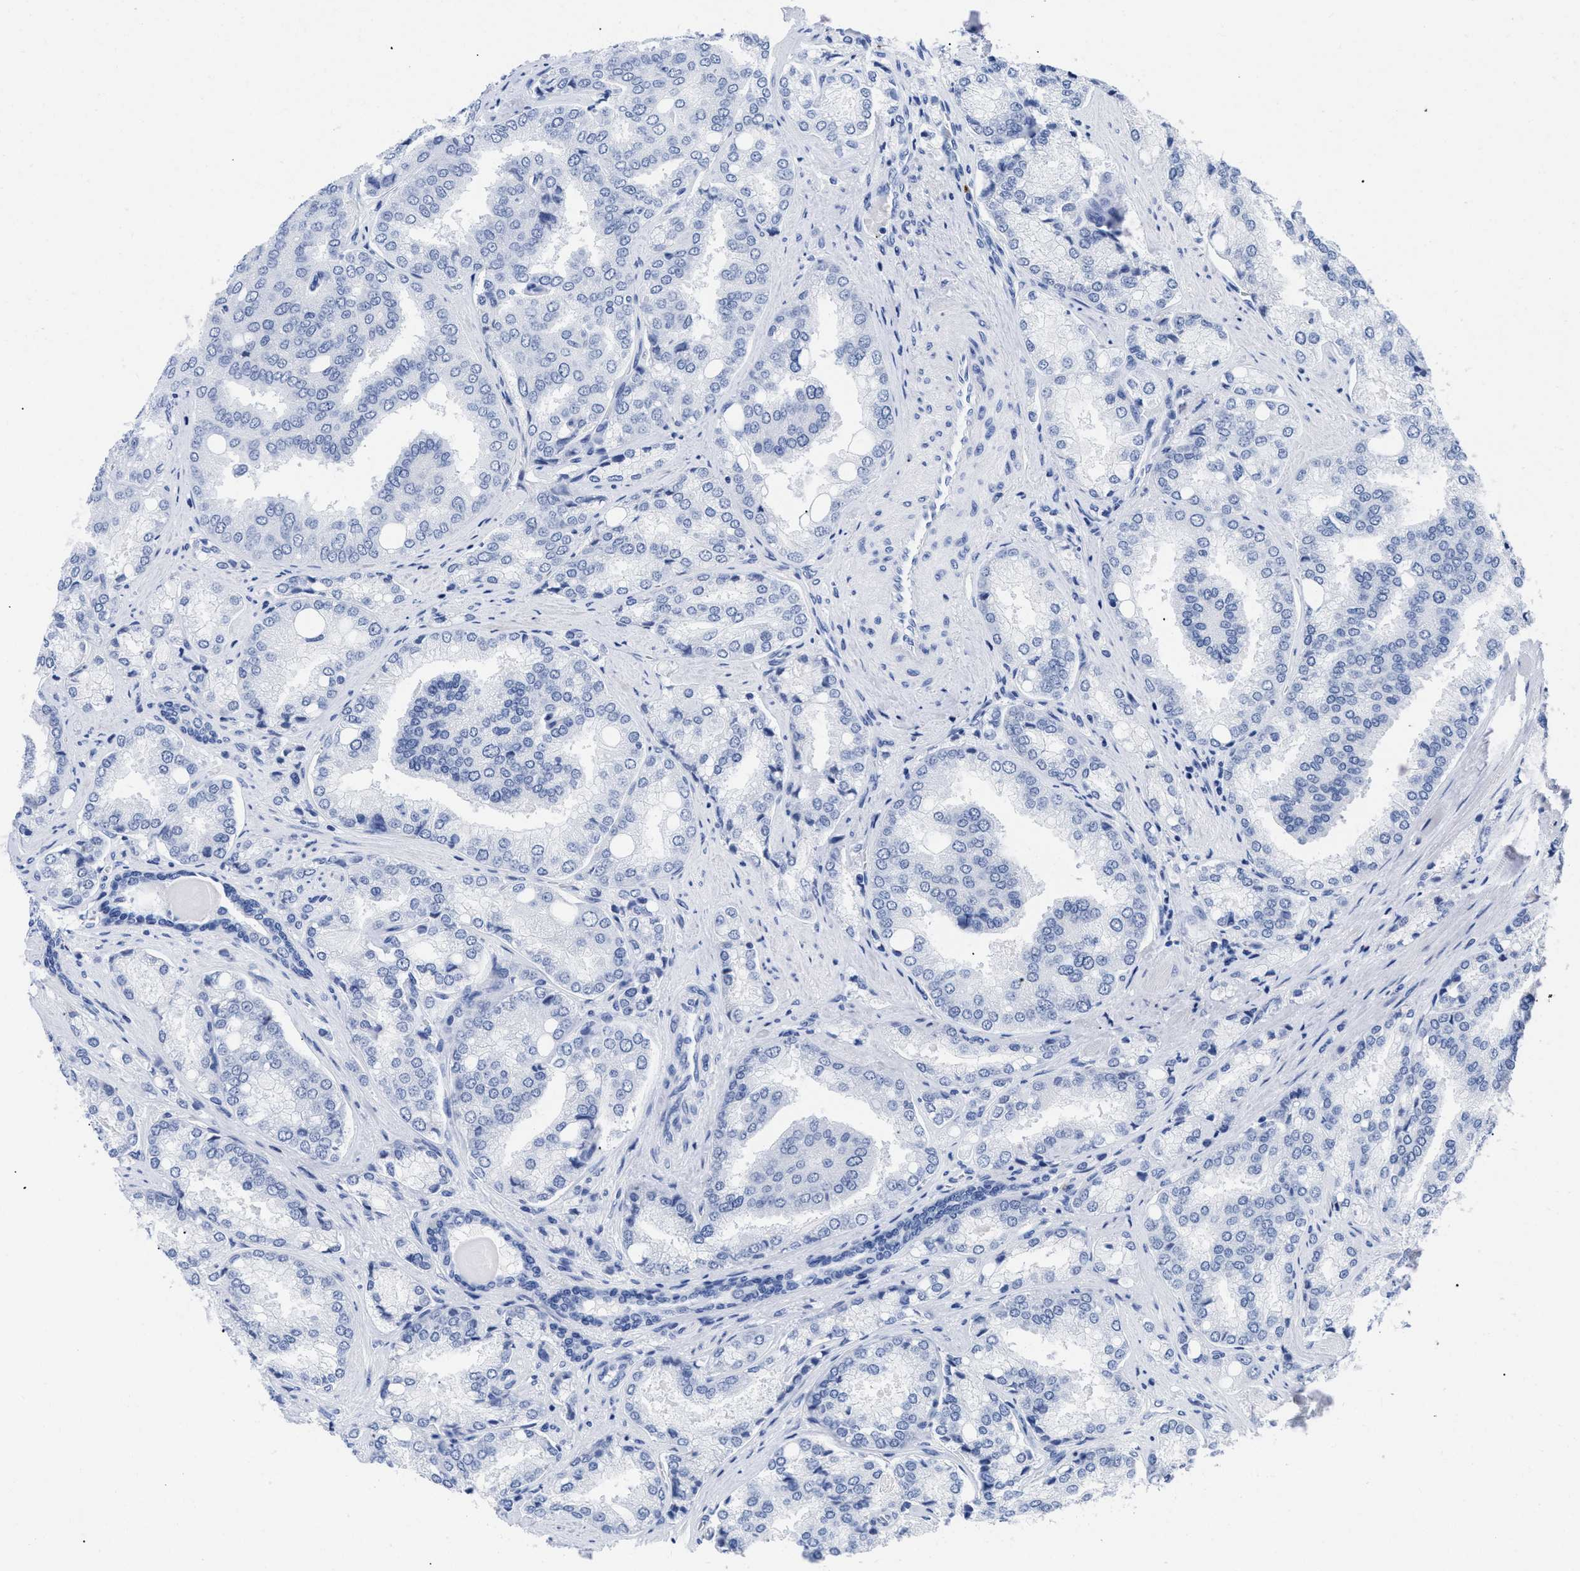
{"staining": {"intensity": "negative", "quantity": "none", "location": "none"}, "tissue": "prostate cancer", "cell_type": "Tumor cells", "image_type": "cancer", "snomed": [{"axis": "morphology", "description": "Adenocarcinoma, High grade"}, {"axis": "topography", "description": "Prostate"}], "caption": "Immunohistochemistry (IHC) of adenocarcinoma (high-grade) (prostate) reveals no staining in tumor cells.", "gene": "TREML1", "patient": {"sex": "male", "age": 50}}